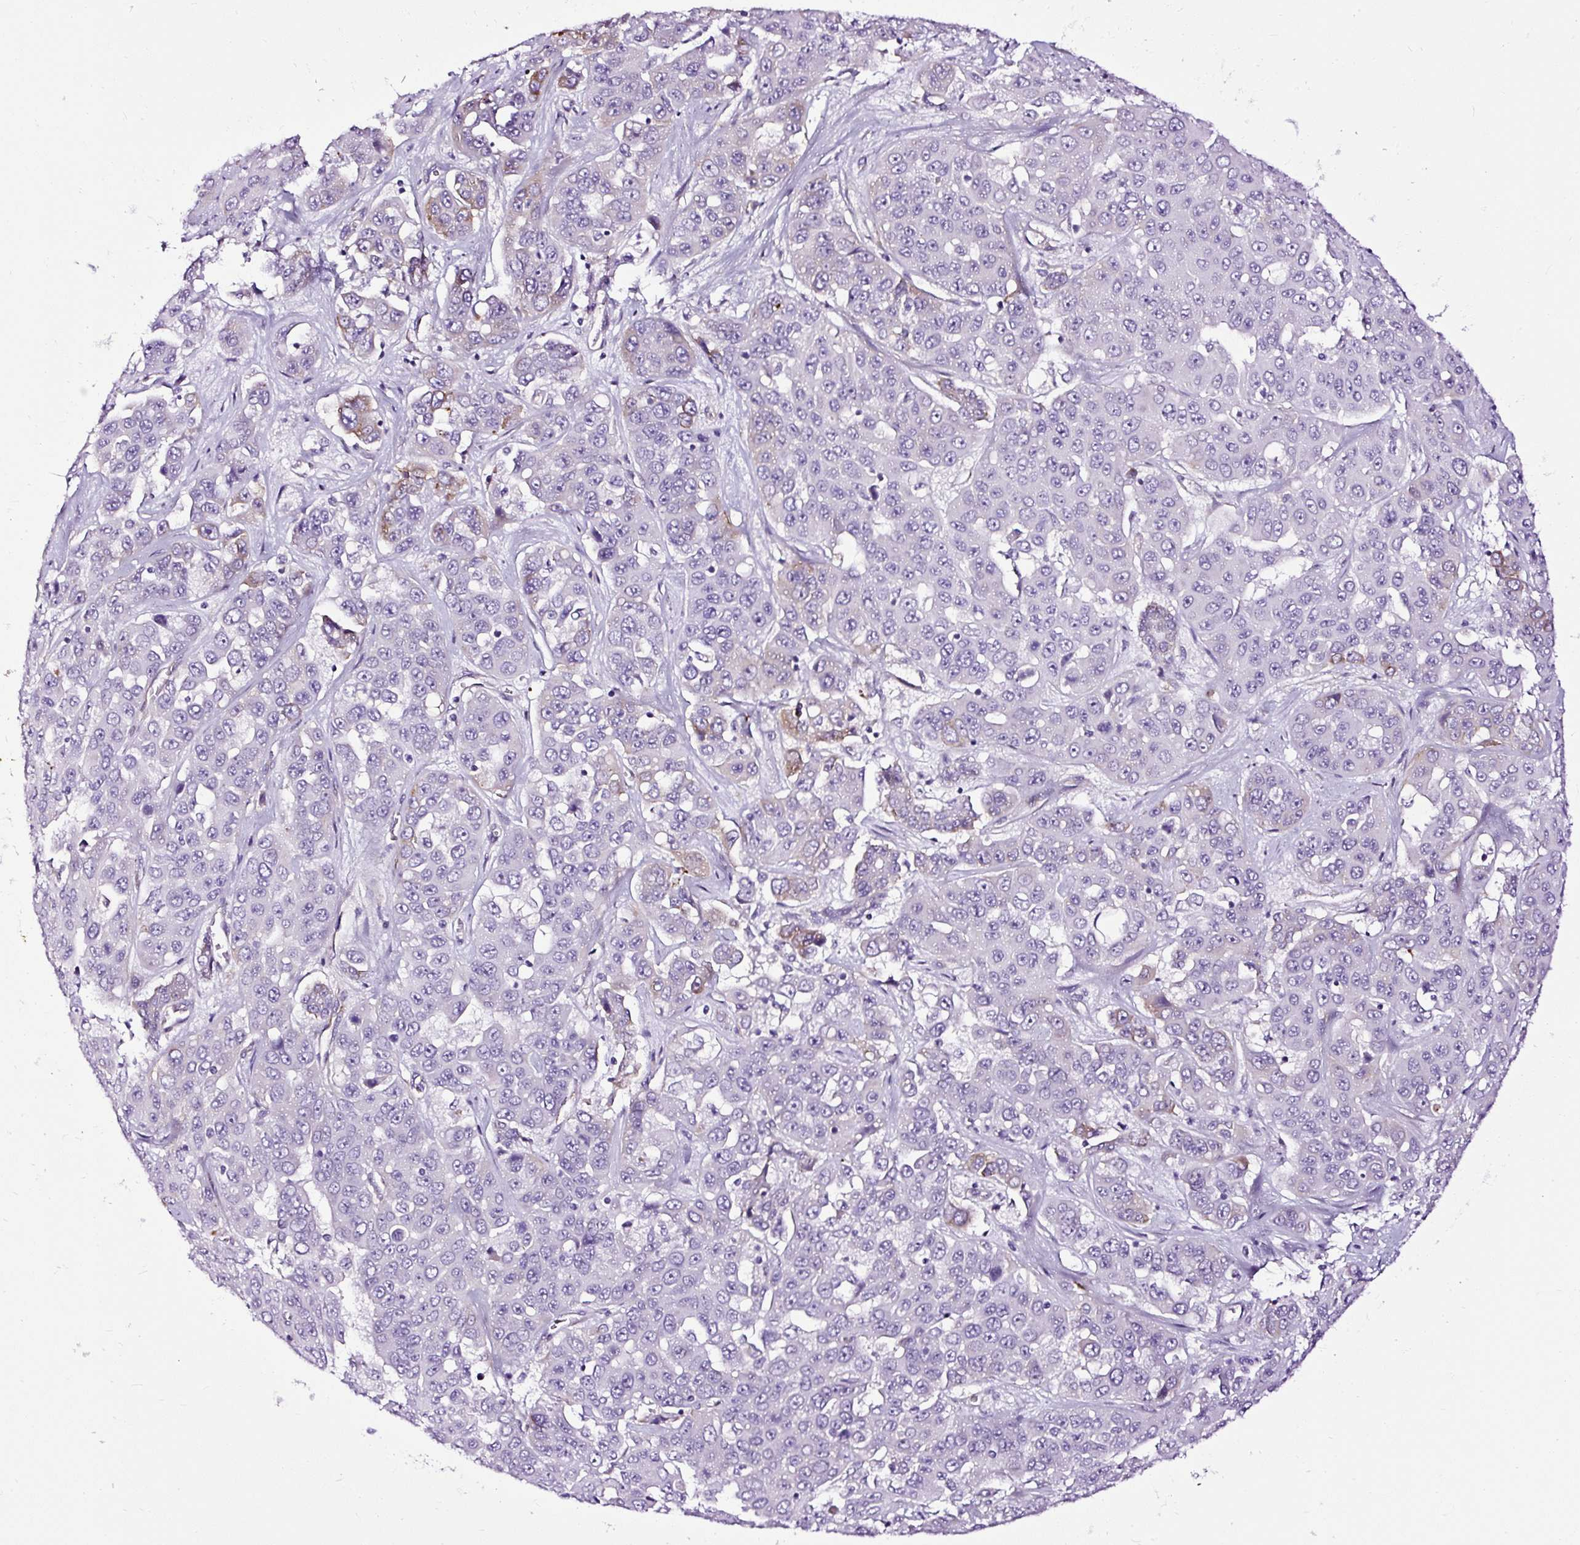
{"staining": {"intensity": "weak", "quantity": "<25%", "location": "cytoplasmic/membranous"}, "tissue": "liver cancer", "cell_type": "Tumor cells", "image_type": "cancer", "snomed": [{"axis": "morphology", "description": "Cholangiocarcinoma"}, {"axis": "topography", "description": "Liver"}], "caption": "Immunohistochemistry (IHC) photomicrograph of human liver cancer (cholangiocarcinoma) stained for a protein (brown), which exhibits no positivity in tumor cells.", "gene": "SLC7A8", "patient": {"sex": "female", "age": 52}}